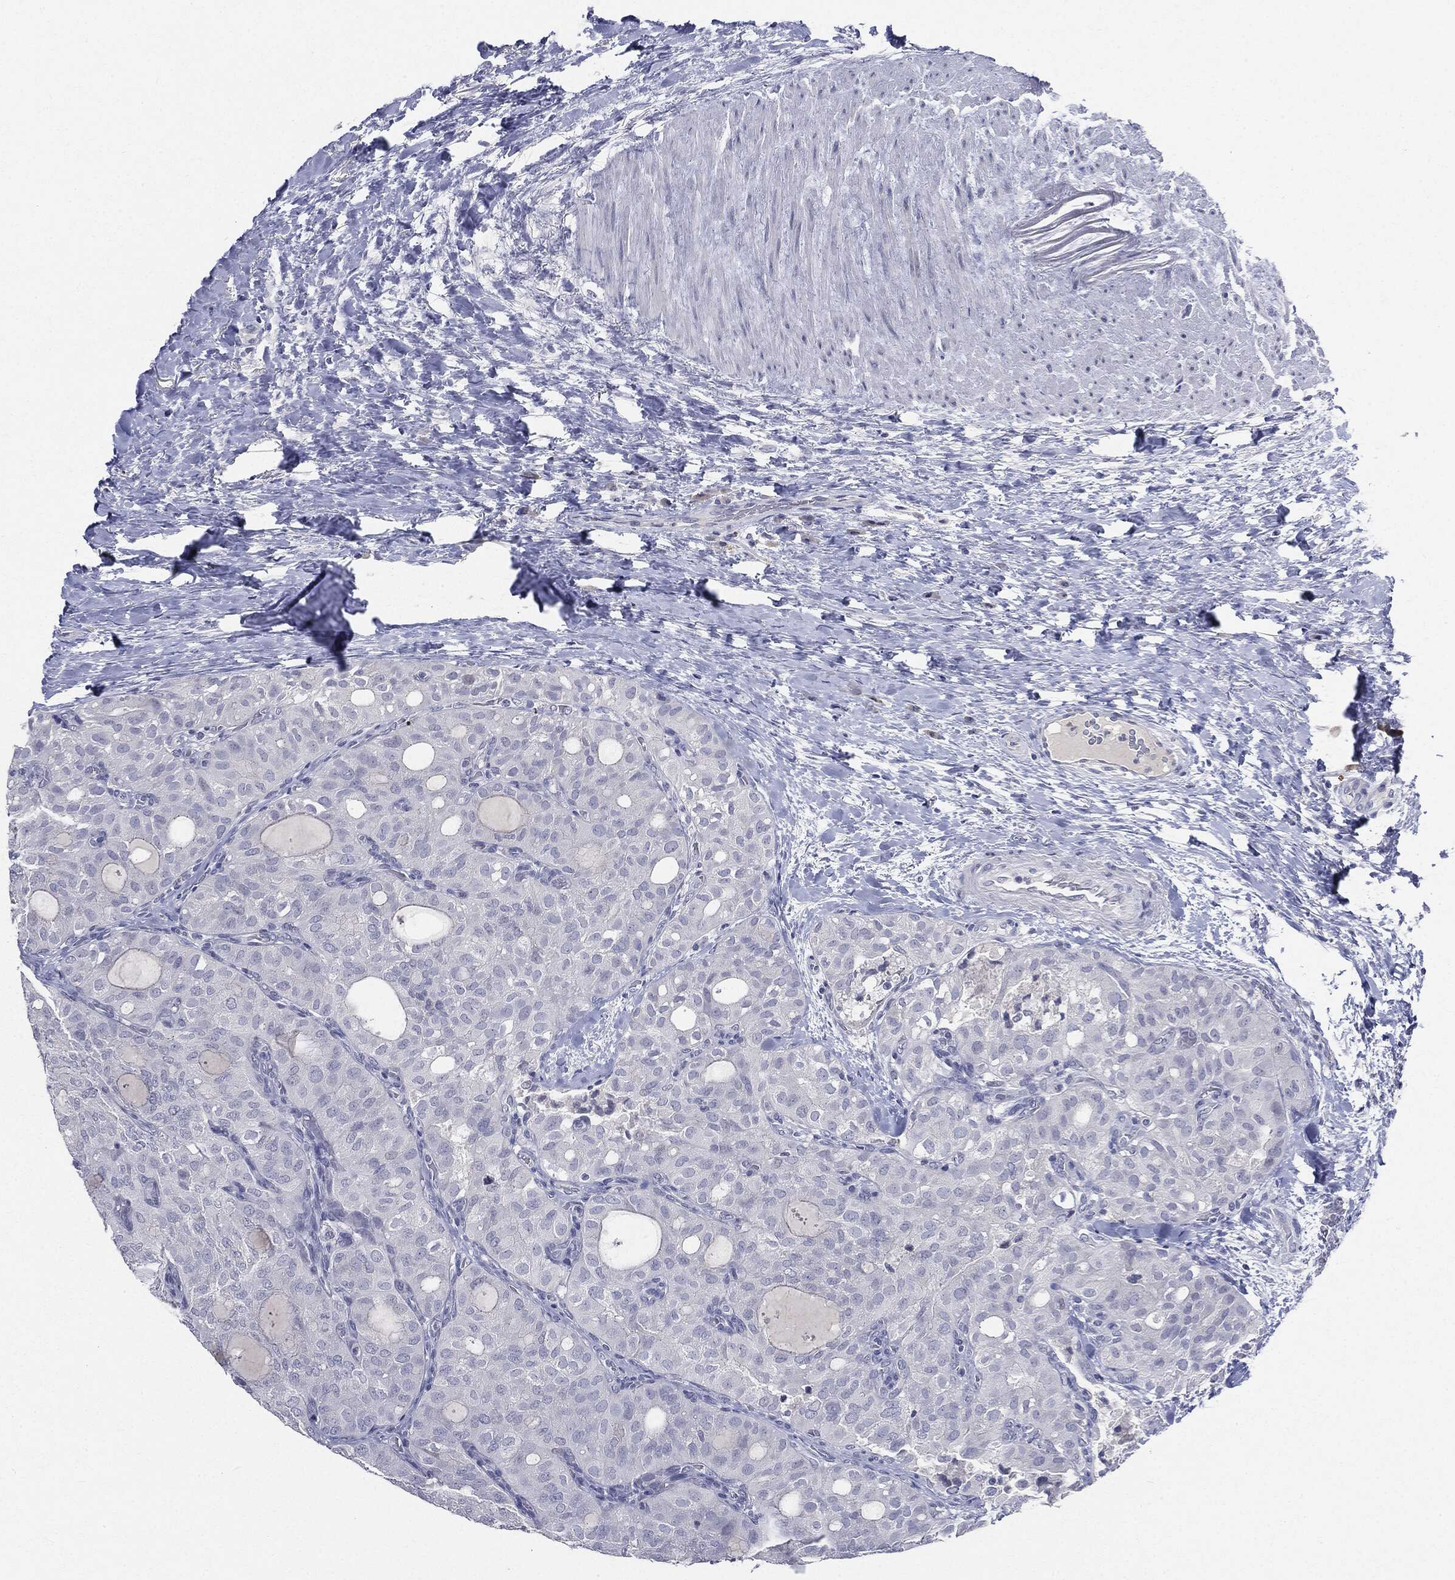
{"staining": {"intensity": "negative", "quantity": "none", "location": "none"}, "tissue": "thyroid cancer", "cell_type": "Tumor cells", "image_type": "cancer", "snomed": [{"axis": "morphology", "description": "Follicular adenoma carcinoma, NOS"}, {"axis": "topography", "description": "Thyroid gland"}], "caption": "A histopathology image of human thyroid follicular adenoma carcinoma is negative for staining in tumor cells.", "gene": "CGB1", "patient": {"sex": "male", "age": 75}}